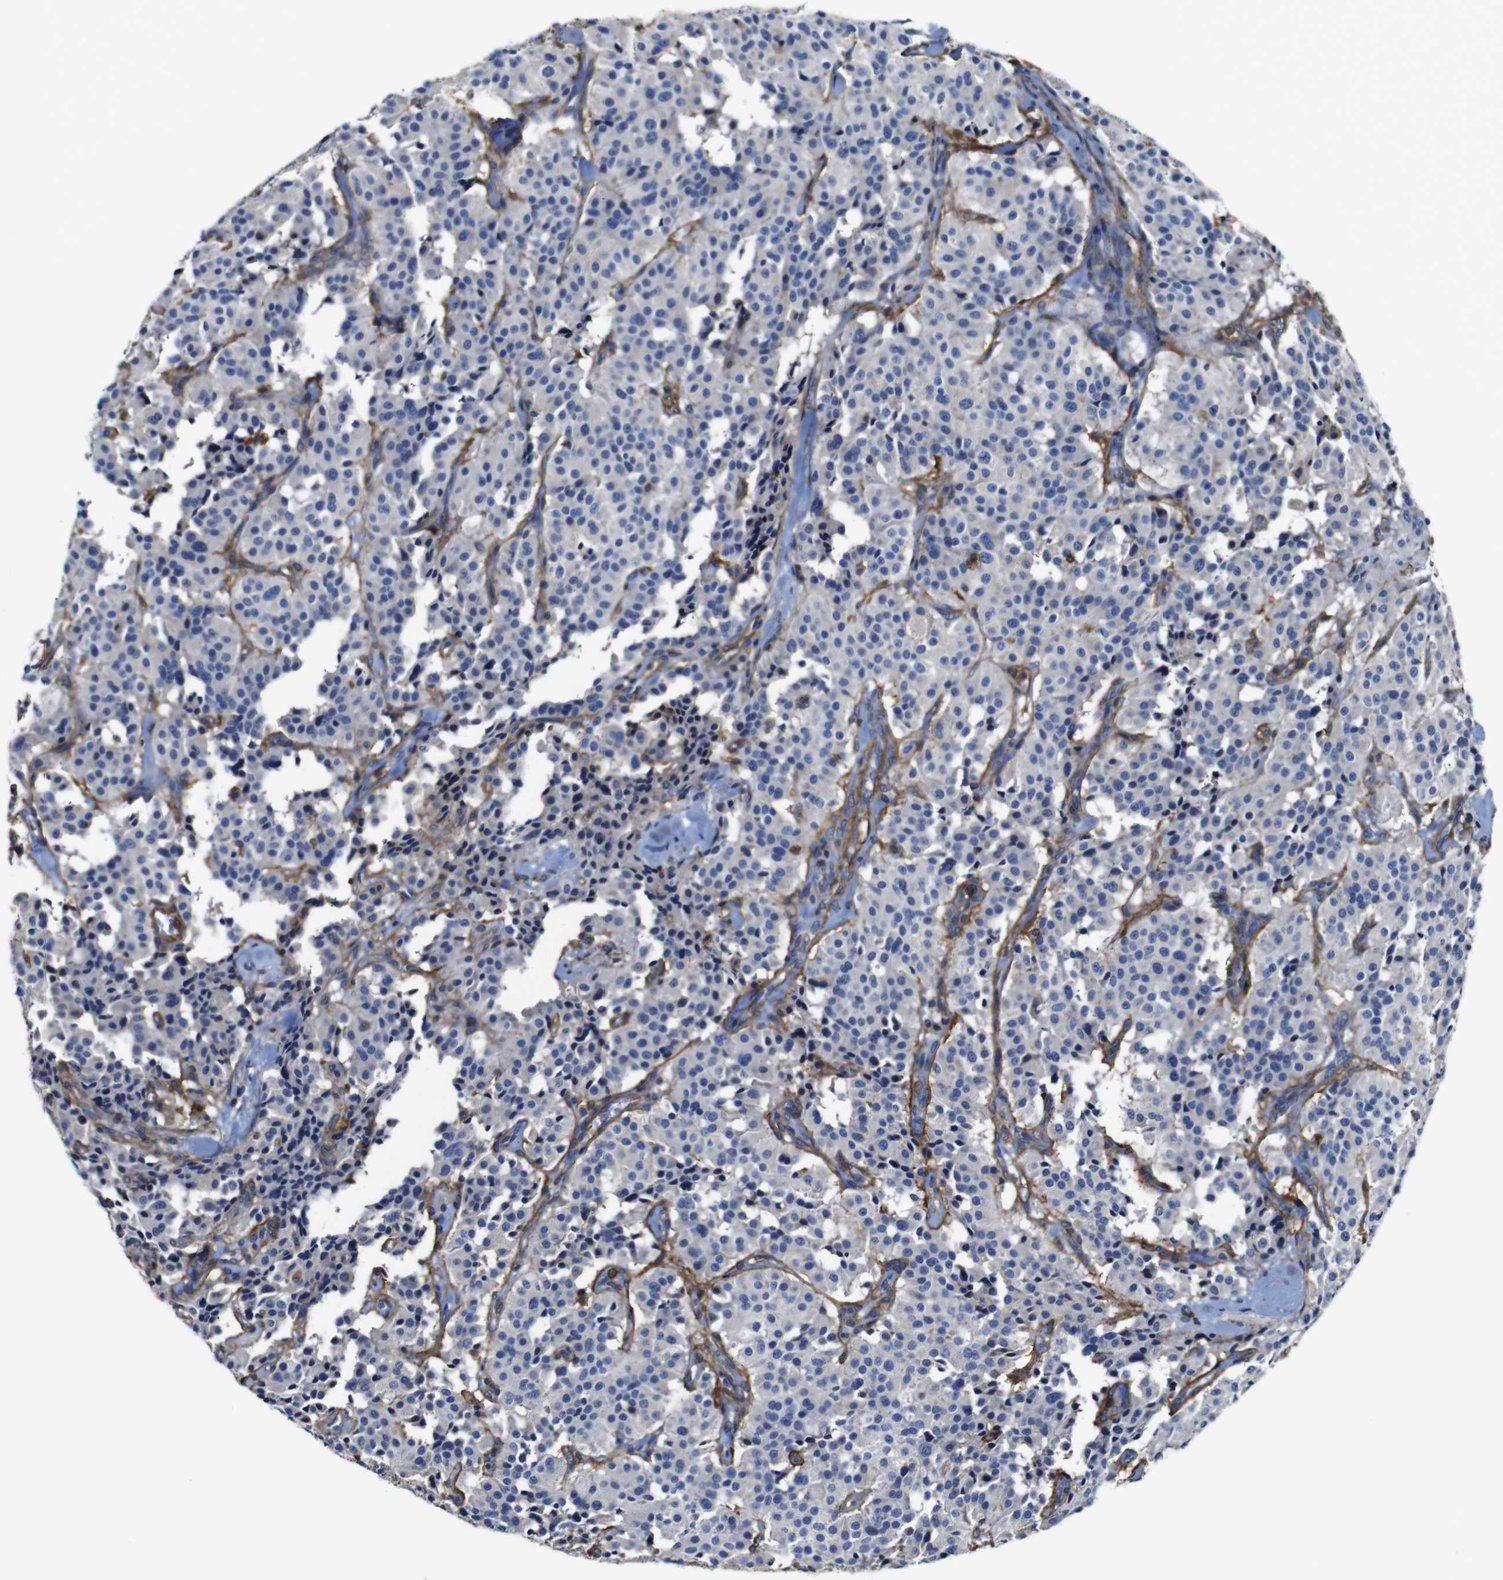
{"staining": {"intensity": "negative", "quantity": "none", "location": "none"}, "tissue": "carcinoid", "cell_type": "Tumor cells", "image_type": "cancer", "snomed": [{"axis": "morphology", "description": "Carcinoid, malignant, NOS"}, {"axis": "topography", "description": "Lung"}], "caption": "Immunohistochemistry image of neoplastic tissue: human carcinoid stained with DAB demonstrates no significant protein positivity in tumor cells.", "gene": "PI4KA", "patient": {"sex": "male", "age": 30}}